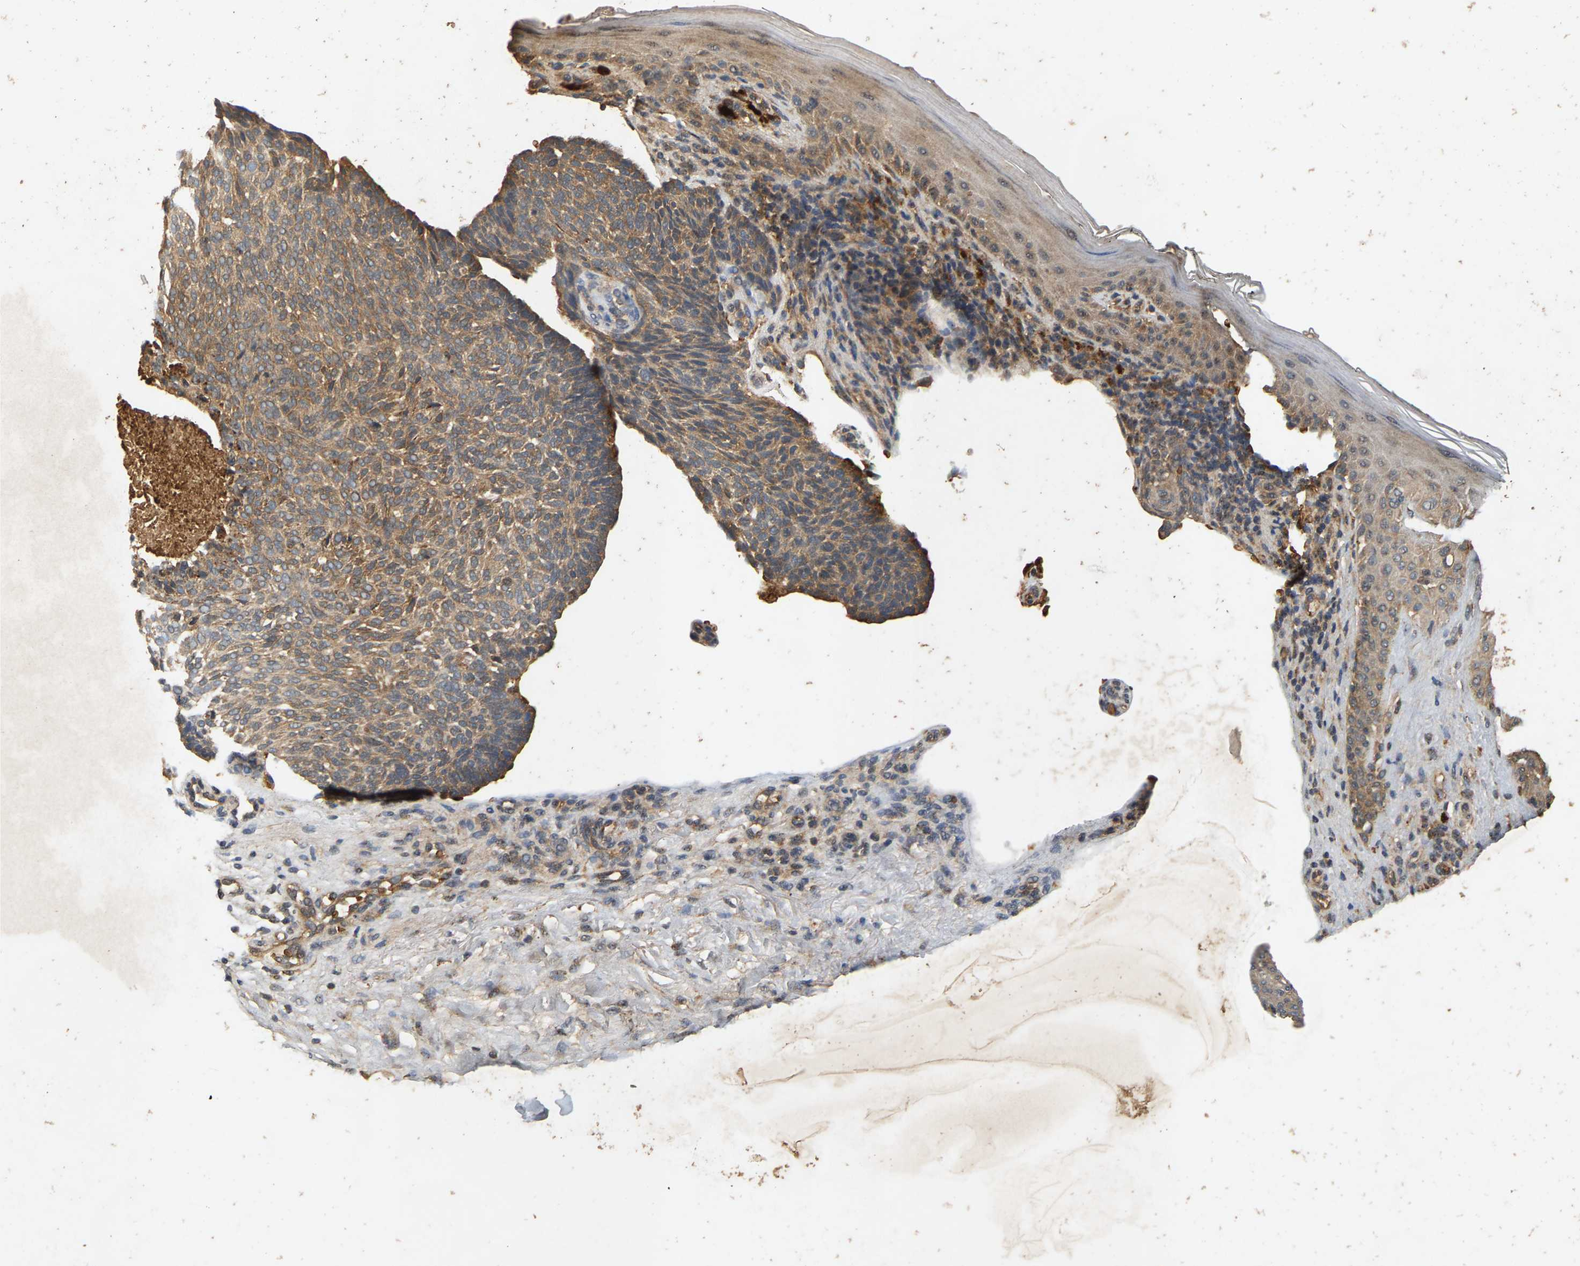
{"staining": {"intensity": "weak", "quantity": ">75%", "location": "cytoplasmic/membranous"}, "tissue": "skin cancer", "cell_type": "Tumor cells", "image_type": "cancer", "snomed": [{"axis": "morphology", "description": "Basal cell carcinoma"}, {"axis": "topography", "description": "Skin"}], "caption": "Immunohistochemistry (IHC) photomicrograph of neoplastic tissue: human skin cancer (basal cell carcinoma) stained using immunohistochemistry displays low levels of weak protein expression localized specifically in the cytoplasmic/membranous of tumor cells, appearing as a cytoplasmic/membranous brown color.", "gene": "CIDEC", "patient": {"sex": "male", "age": 61}}